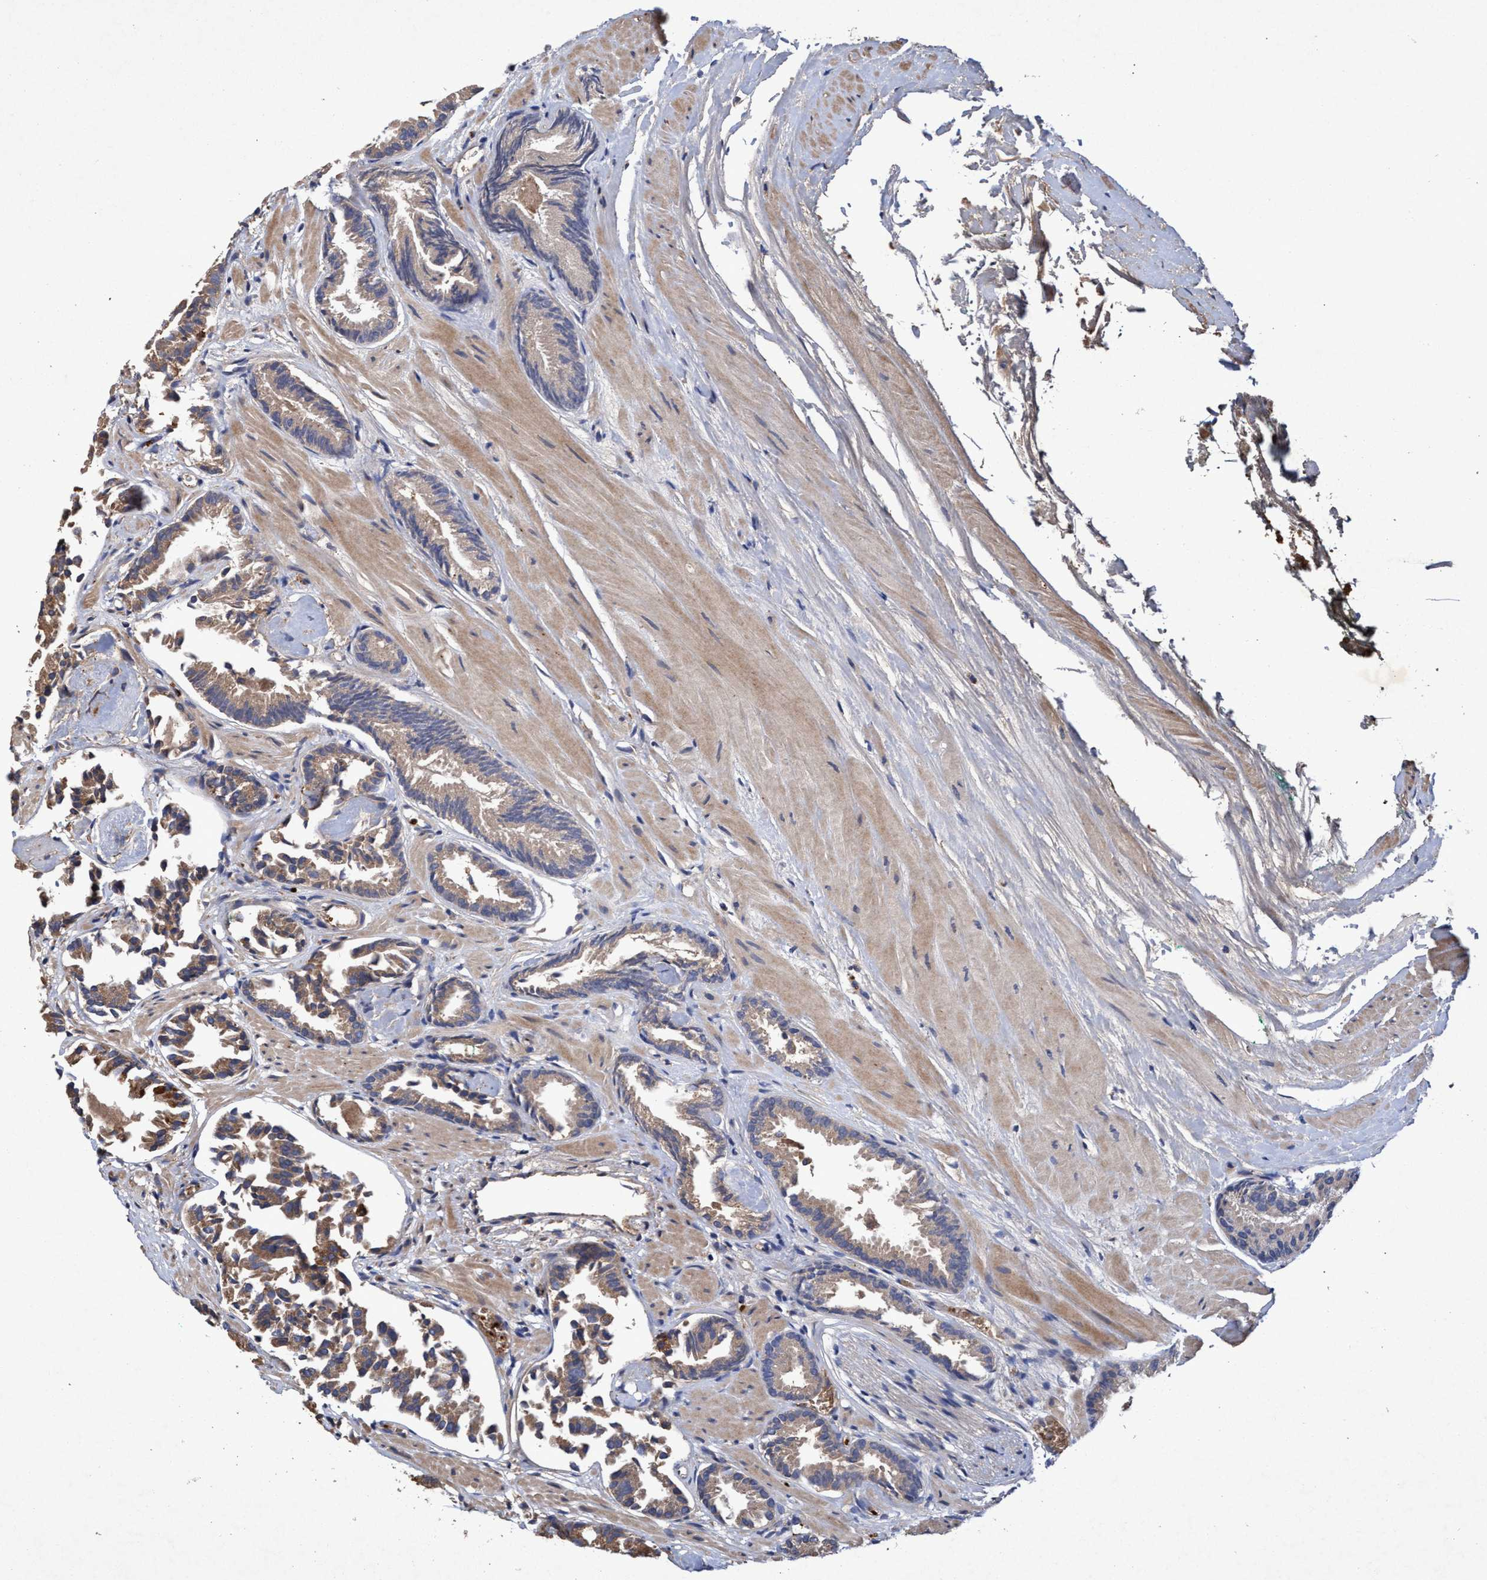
{"staining": {"intensity": "weak", "quantity": "25%-75%", "location": "cytoplasmic/membranous"}, "tissue": "prostate cancer", "cell_type": "Tumor cells", "image_type": "cancer", "snomed": [{"axis": "morphology", "description": "Adenocarcinoma, Low grade"}, {"axis": "topography", "description": "Prostate"}], "caption": "Prostate cancer tissue displays weak cytoplasmic/membranous expression in about 25%-75% of tumor cells, visualized by immunohistochemistry.", "gene": "CHMP6", "patient": {"sex": "male", "age": 51}}